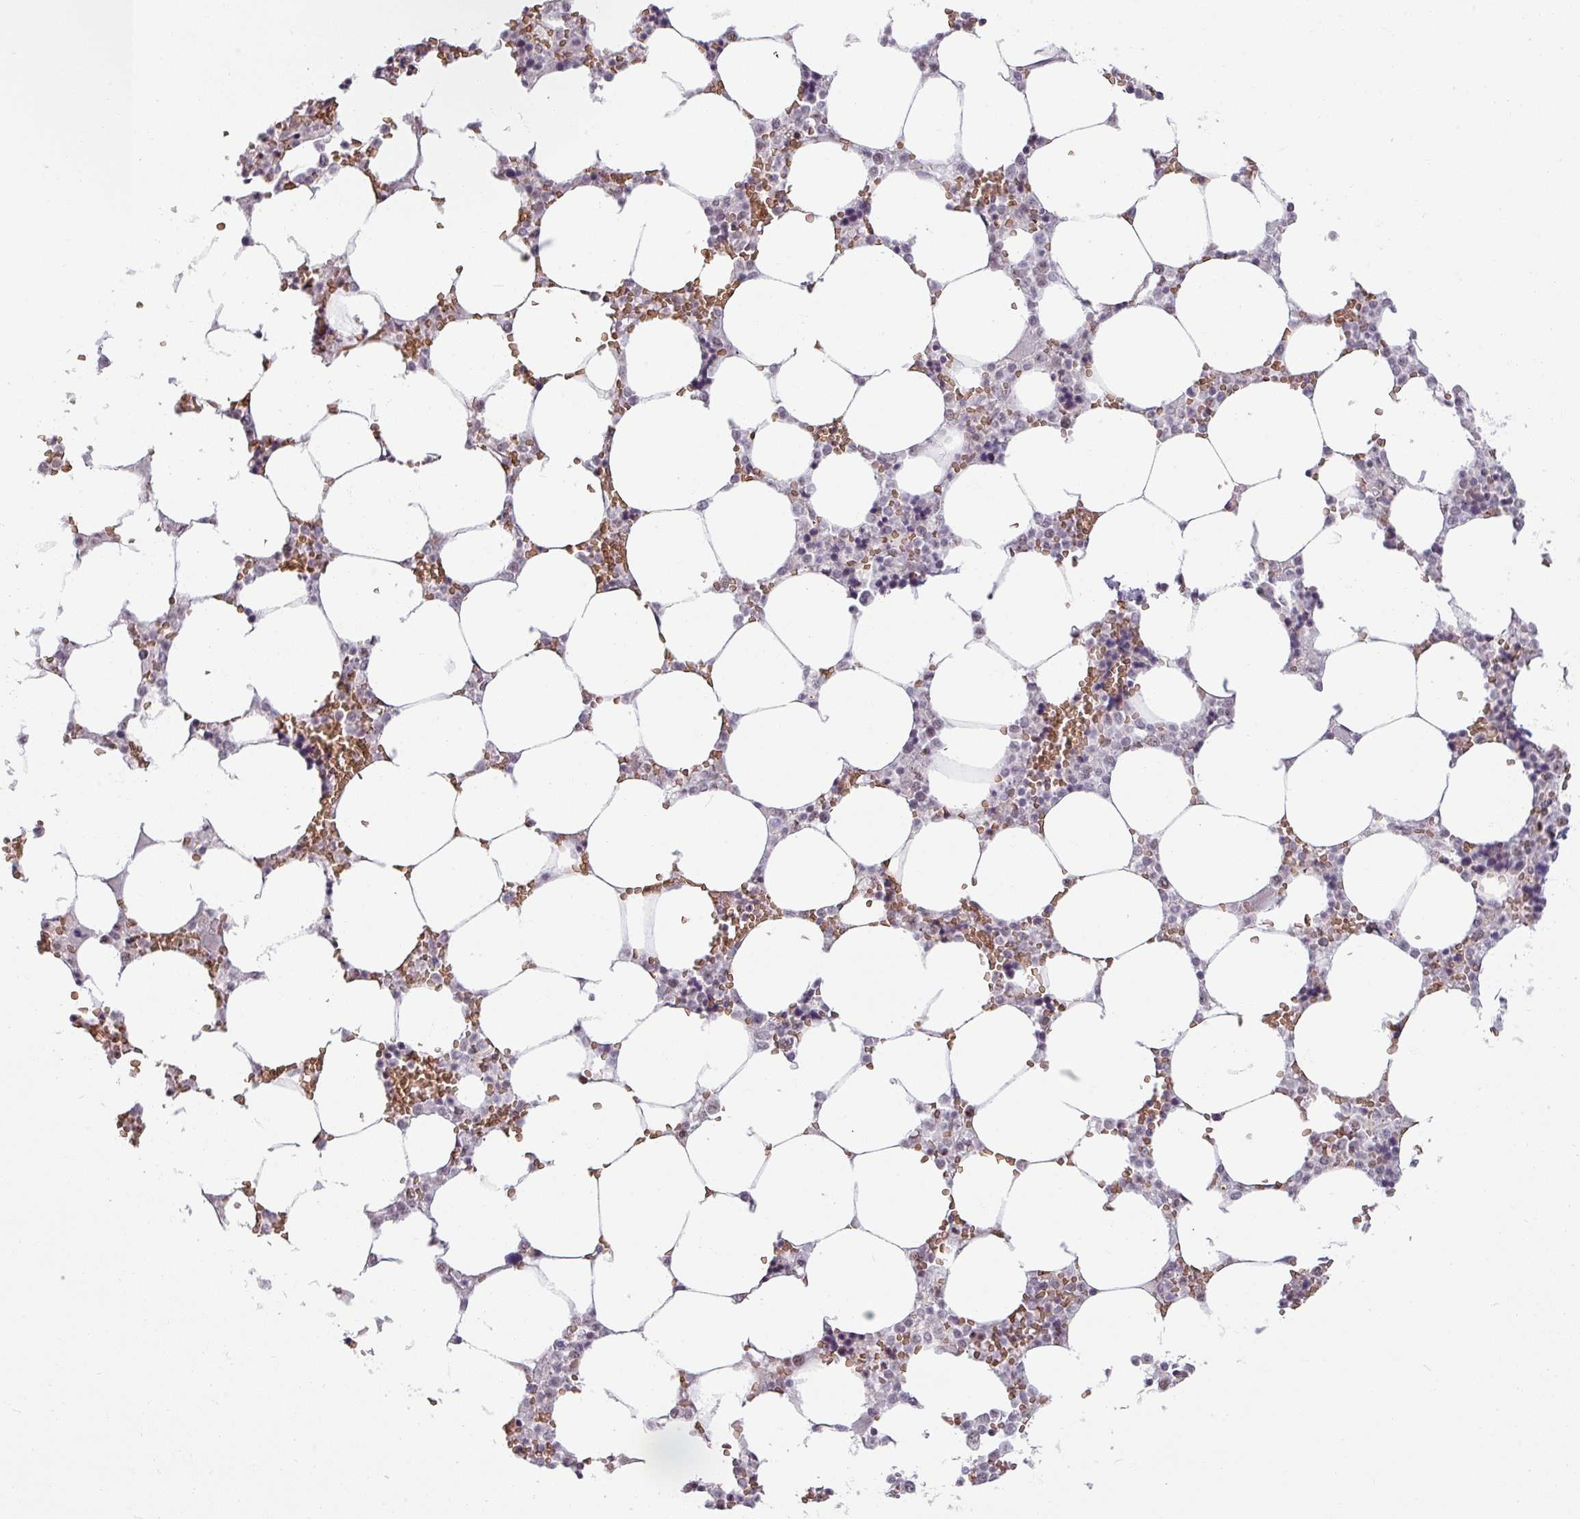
{"staining": {"intensity": "moderate", "quantity": "<25%", "location": "nuclear"}, "tissue": "bone marrow", "cell_type": "Hematopoietic cells", "image_type": "normal", "snomed": [{"axis": "morphology", "description": "Normal tissue, NOS"}, {"axis": "topography", "description": "Bone marrow"}], "caption": "Immunohistochemistry histopathology image of benign bone marrow stained for a protein (brown), which reveals low levels of moderate nuclear positivity in about <25% of hematopoietic cells.", "gene": "NCOR1", "patient": {"sex": "male", "age": 64}}